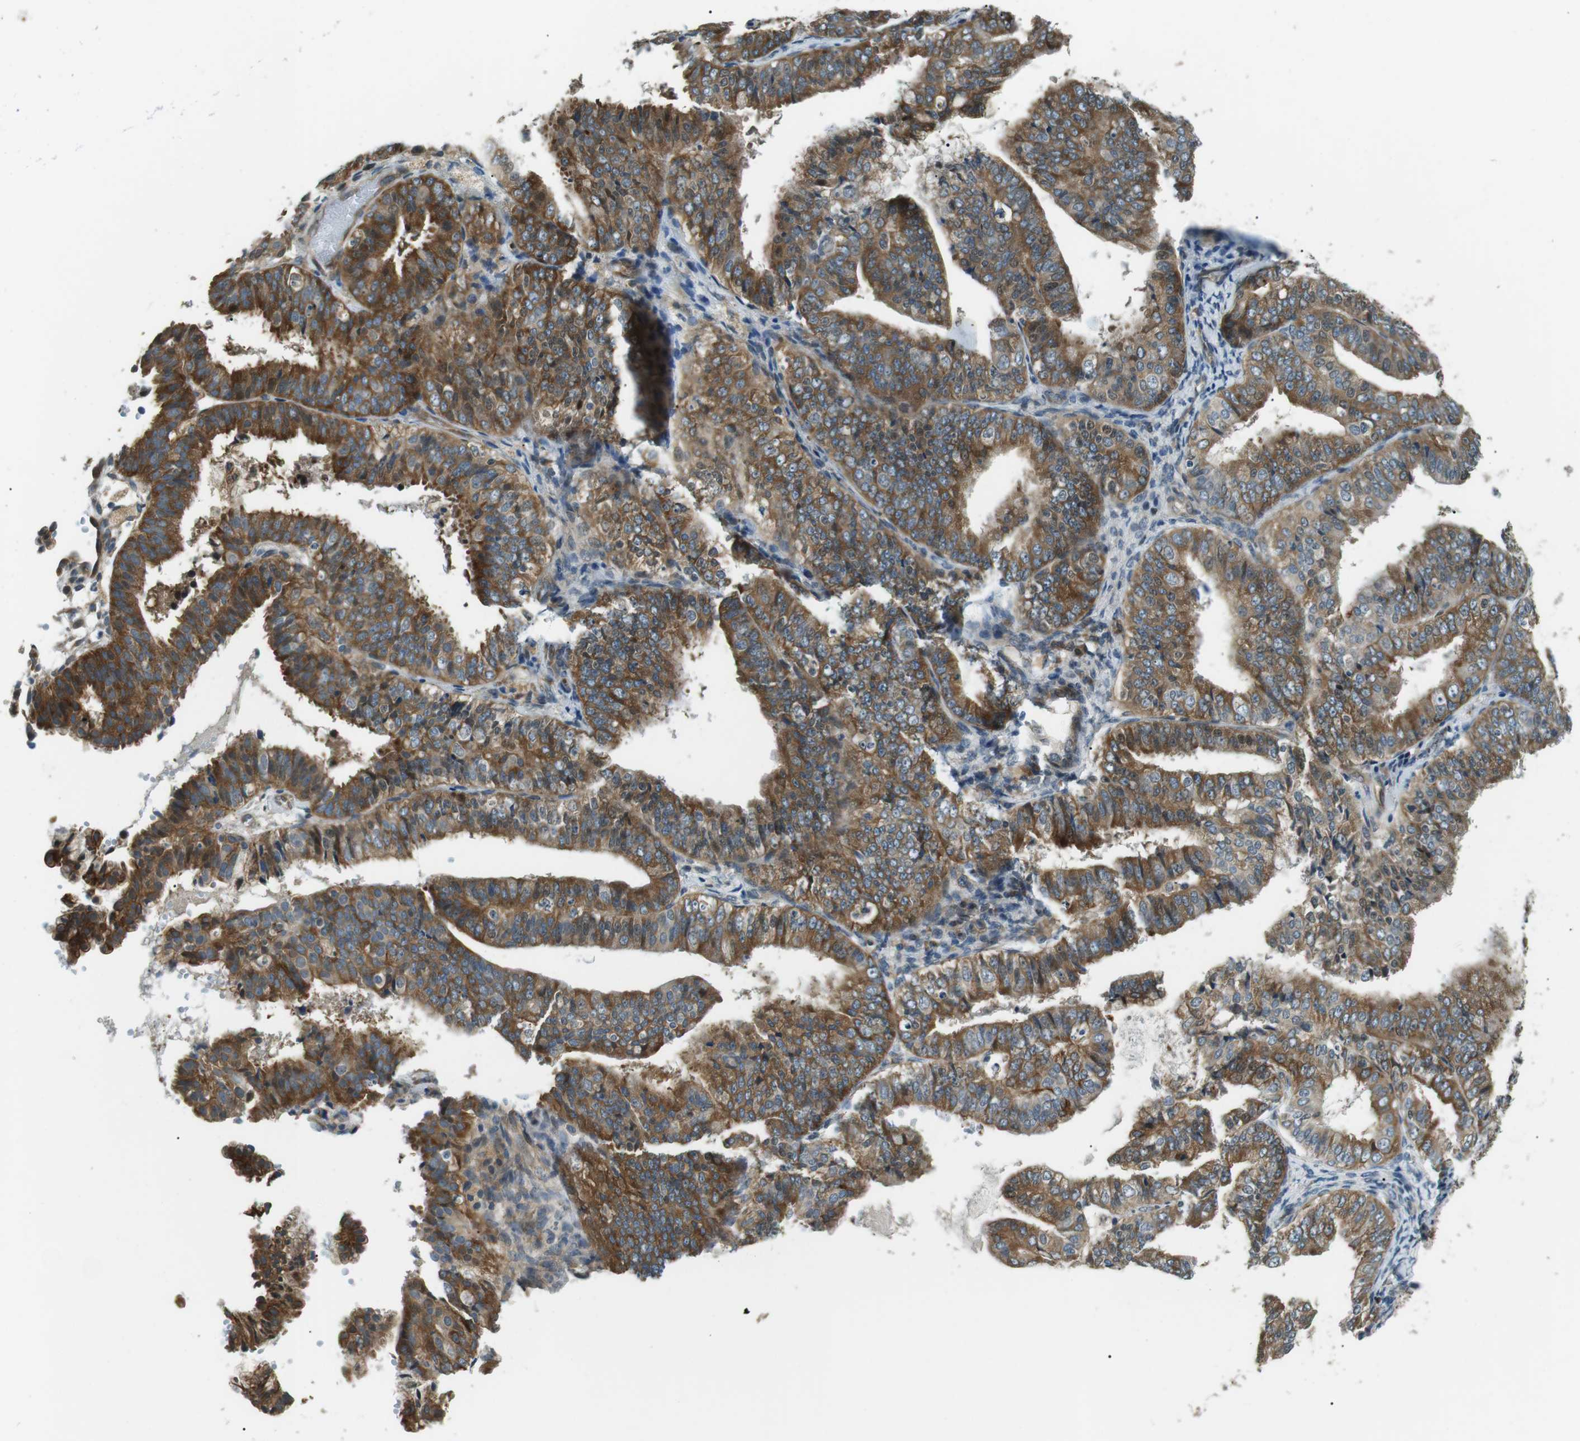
{"staining": {"intensity": "strong", "quantity": ">75%", "location": "cytoplasmic/membranous"}, "tissue": "endometrial cancer", "cell_type": "Tumor cells", "image_type": "cancer", "snomed": [{"axis": "morphology", "description": "Adenocarcinoma, NOS"}, {"axis": "topography", "description": "Endometrium"}], "caption": "Brown immunohistochemical staining in adenocarcinoma (endometrial) reveals strong cytoplasmic/membranous expression in approximately >75% of tumor cells.", "gene": "TMEM74", "patient": {"sex": "female", "age": 63}}